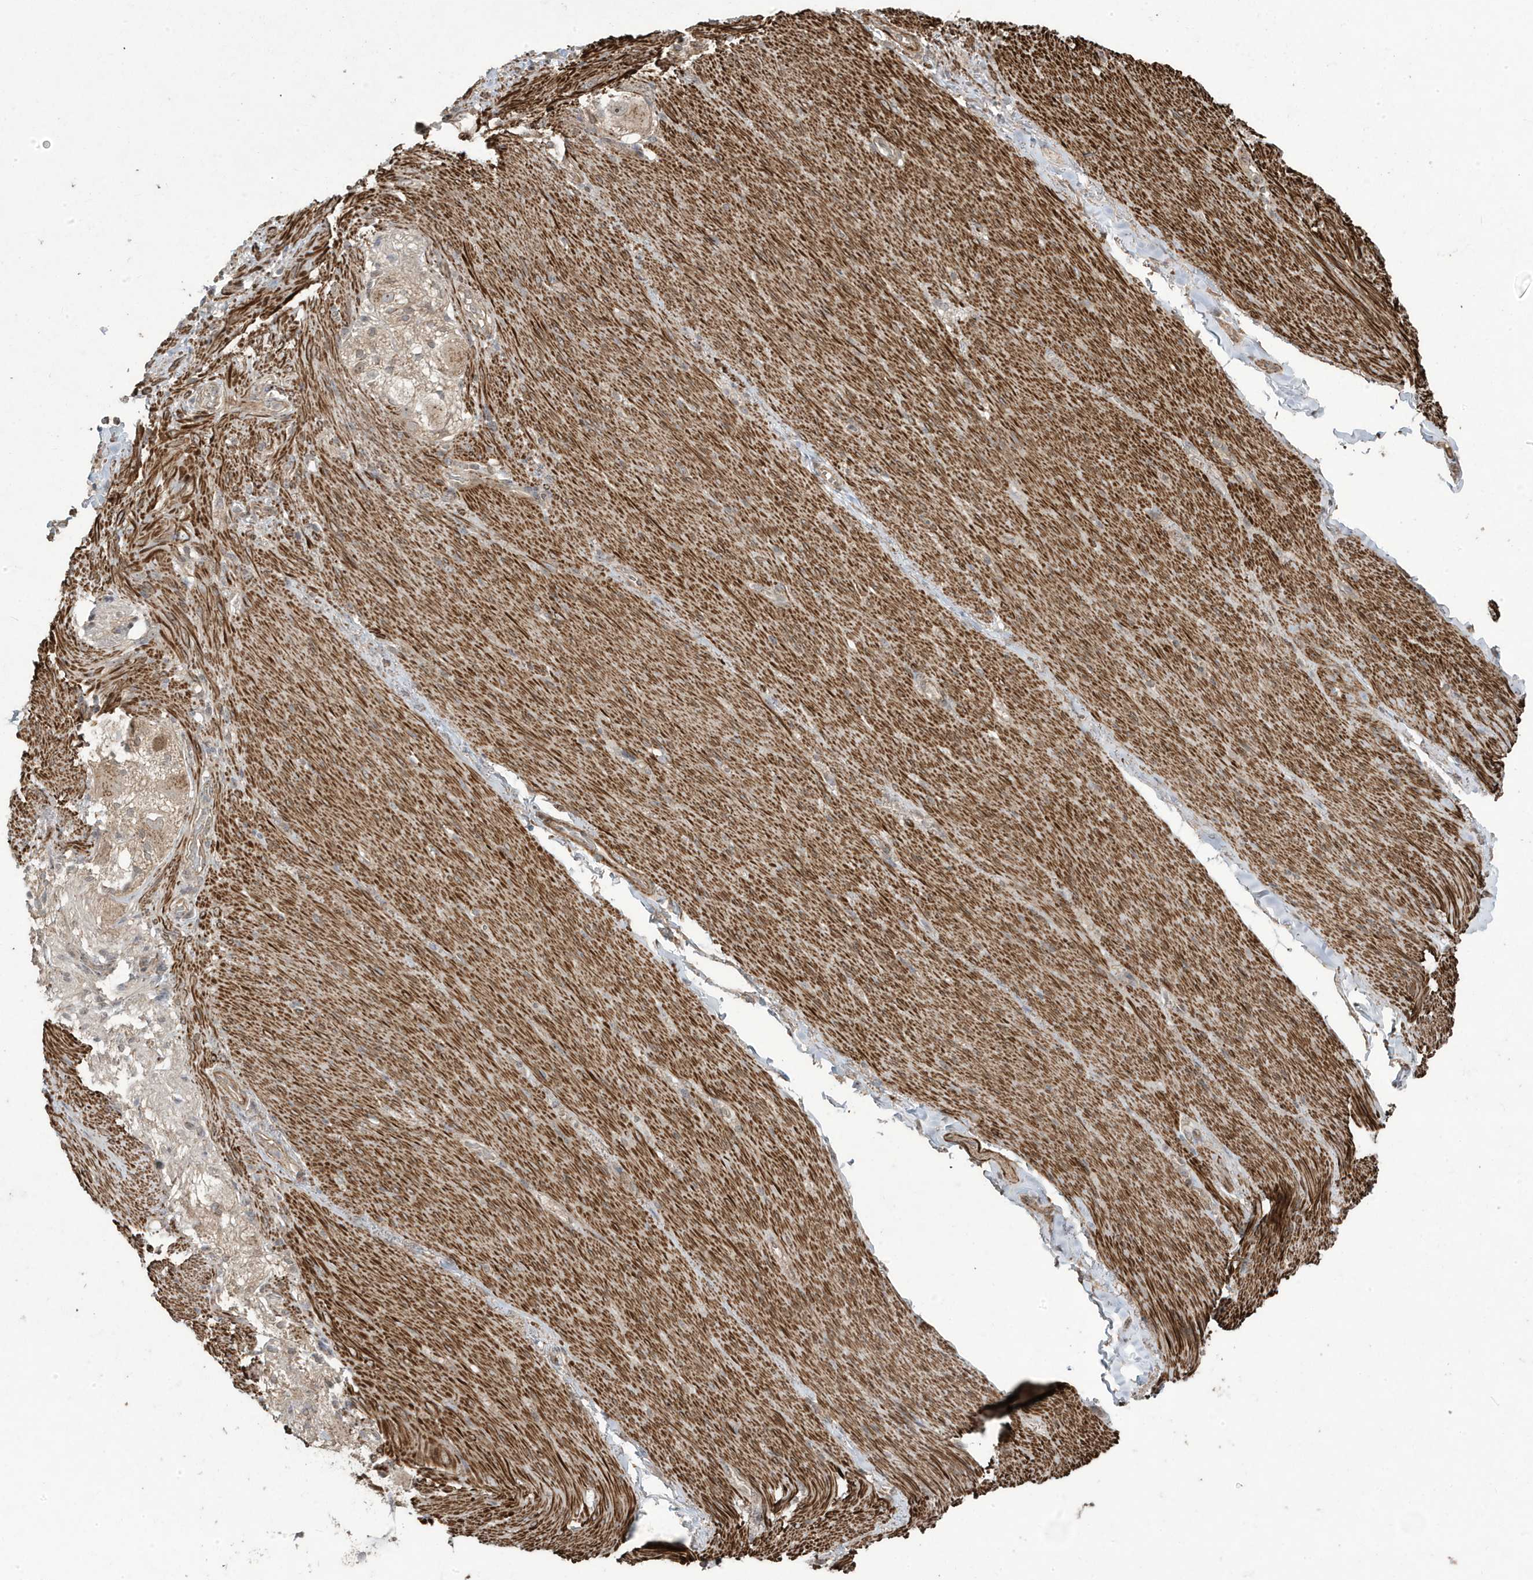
{"staining": {"intensity": "negative", "quantity": "none", "location": "none"}, "tissue": "adipose tissue", "cell_type": "Adipocytes", "image_type": "normal", "snomed": [{"axis": "morphology", "description": "Normal tissue, NOS"}, {"axis": "topography", "description": "Colon"}, {"axis": "topography", "description": "Peripheral nerve tissue"}], "caption": "Immunohistochemistry (IHC) histopathology image of benign human adipose tissue stained for a protein (brown), which demonstrates no expression in adipocytes.", "gene": "CETN3", "patient": {"sex": "female", "age": 61}}